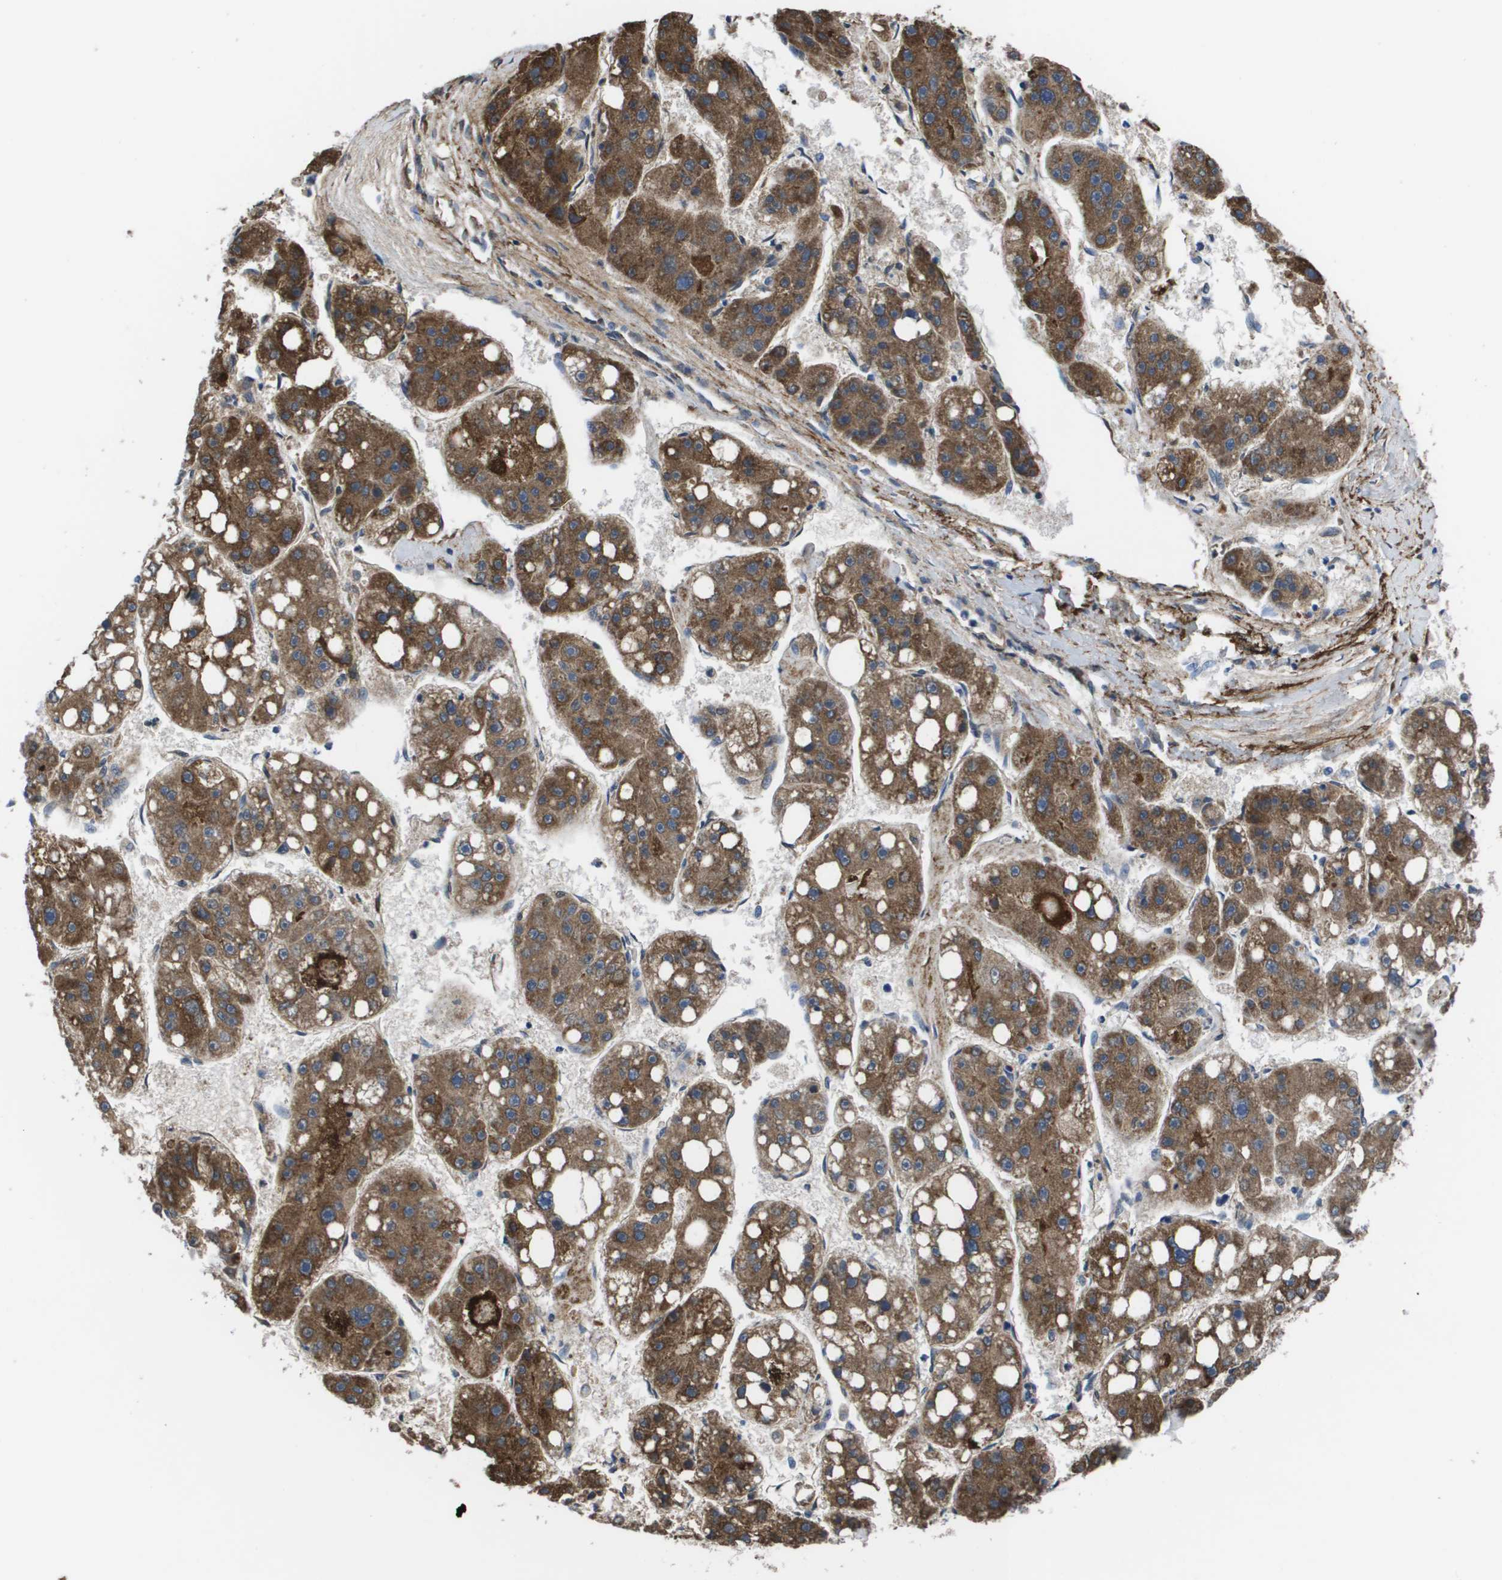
{"staining": {"intensity": "strong", "quantity": ">75%", "location": "cytoplasmic/membranous"}, "tissue": "liver cancer", "cell_type": "Tumor cells", "image_type": "cancer", "snomed": [{"axis": "morphology", "description": "Carcinoma, Hepatocellular, NOS"}, {"axis": "topography", "description": "Liver"}], "caption": "Immunohistochemistry photomicrograph of human liver cancer stained for a protein (brown), which displays high levels of strong cytoplasmic/membranous expression in about >75% of tumor cells.", "gene": "VTN", "patient": {"sex": "female", "age": 61}}